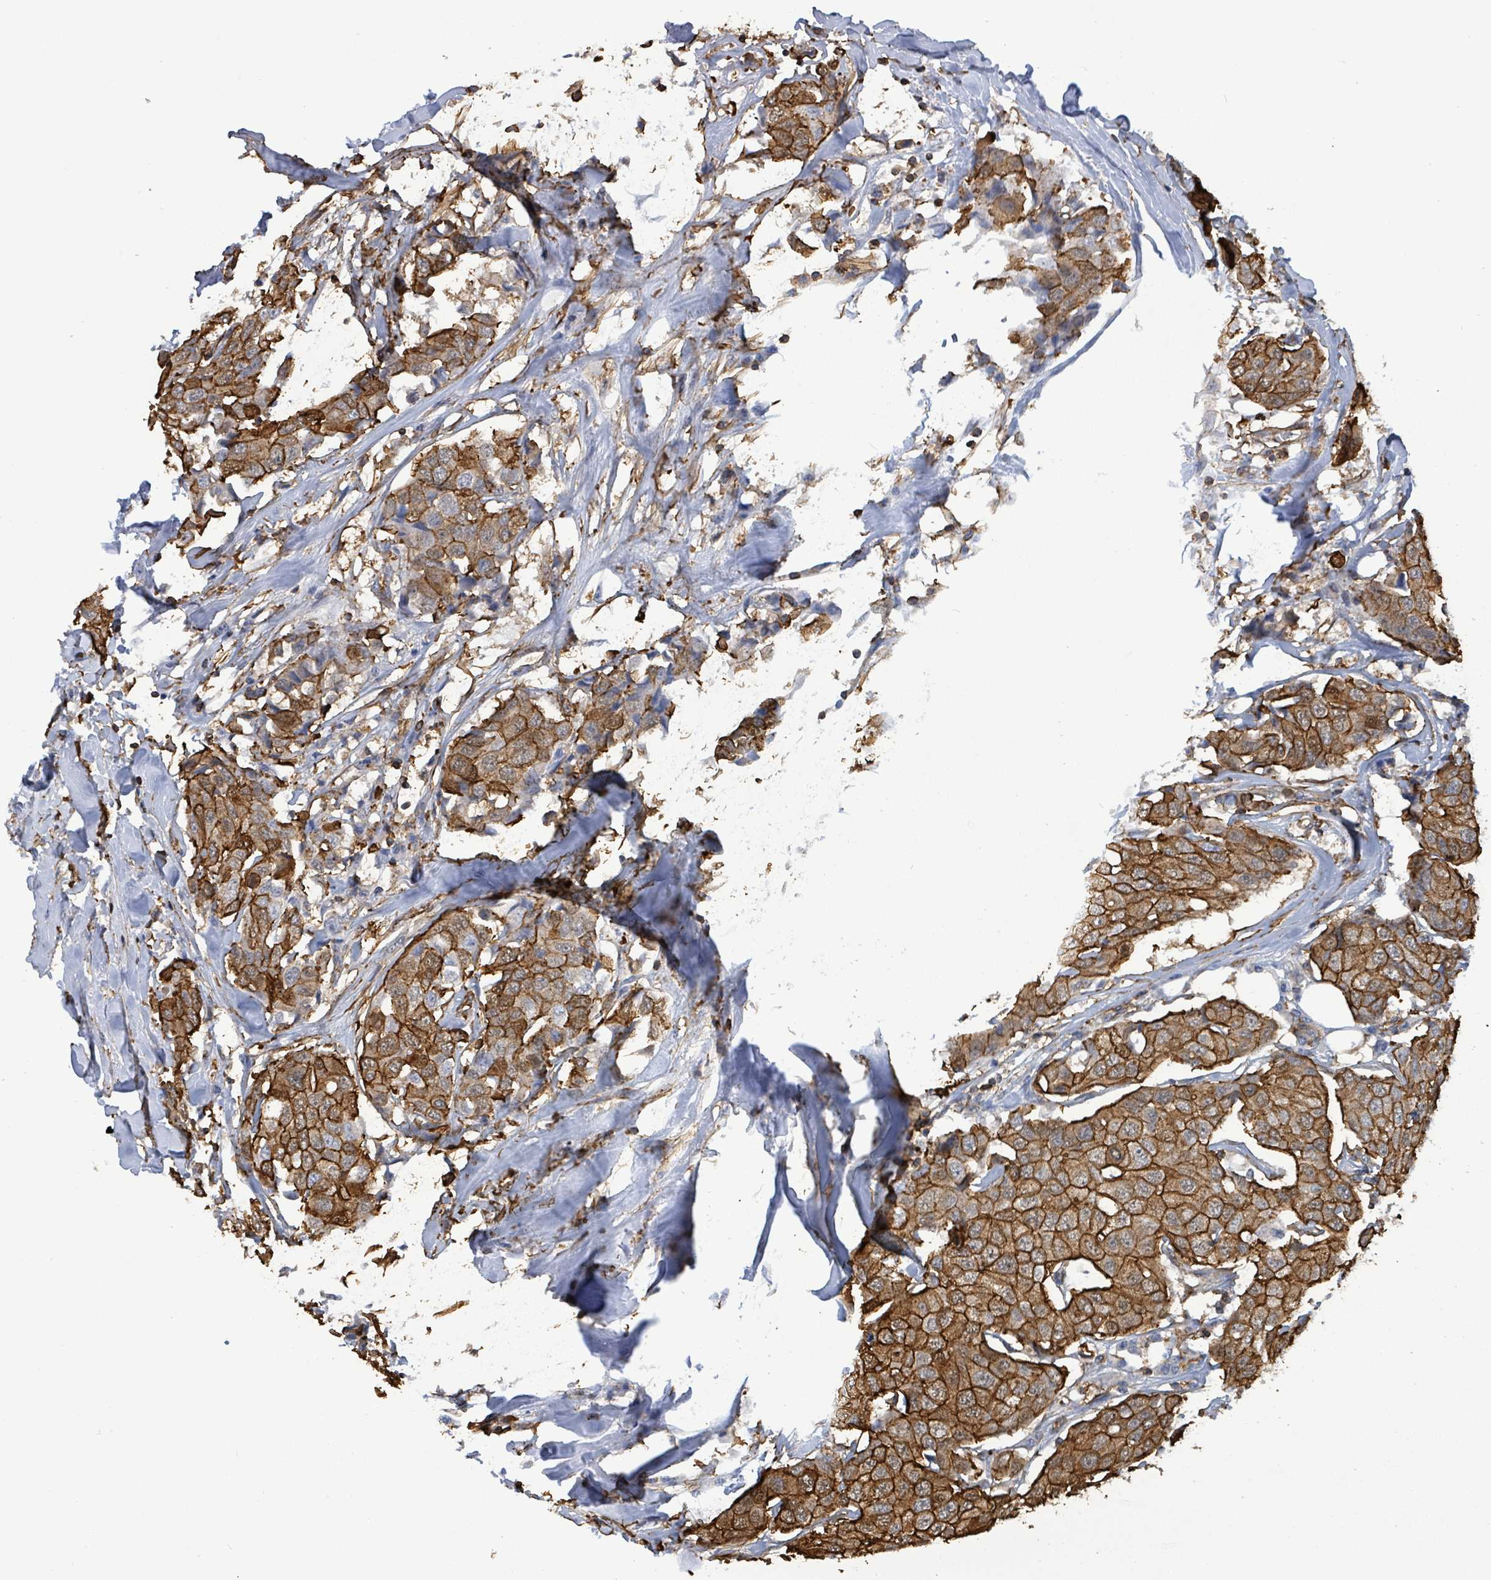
{"staining": {"intensity": "strong", "quantity": ">75%", "location": "cytoplasmic/membranous"}, "tissue": "breast cancer", "cell_type": "Tumor cells", "image_type": "cancer", "snomed": [{"axis": "morphology", "description": "Duct carcinoma"}, {"axis": "topography", "description": "Breast"}], "caption": "A histopathology image showing strong cytoplasmic/membranous expression in approximately >75% of tumor cells in breast invasive ductal carcinoma, as visualized by brown immunohistochemical staining.", "gene": "PRKRIP1", "patient": {"sex": "female", "age": 80}}